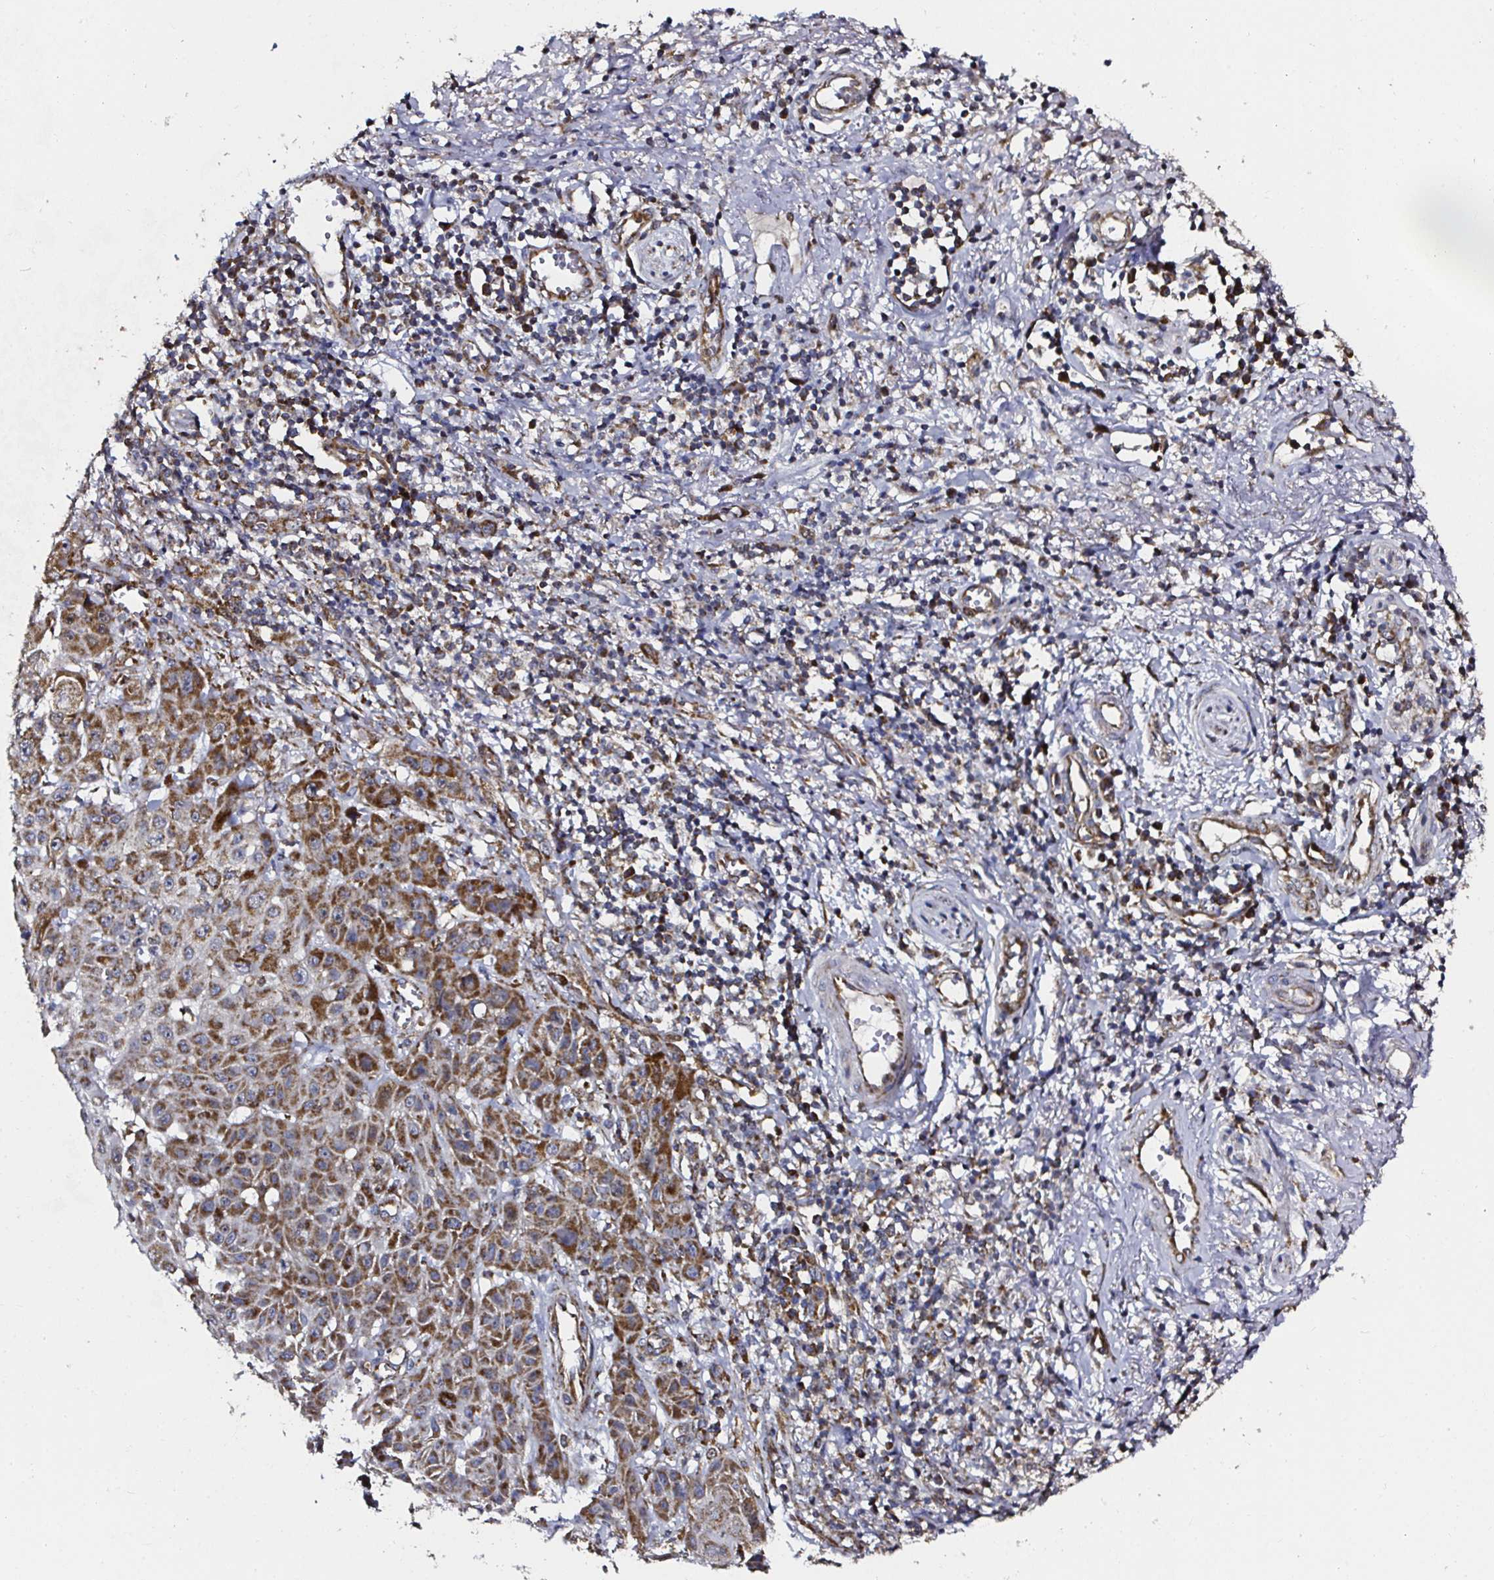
{"staining": {"intensity": "strong", "quantity": ">75%", "location": "cytoplasmic/membranous"}, "tissue": "skin cancer", "cell_type": "Tumor cells", "image_type": "cancer", "snomed": [{"axis": "morphology", "description": "Squamous cell carcinoma, NOS"}, {"axis": "topography", "description": "Skin"}, {"axis": "topography", "description": "Vulva"}], "caption": "Immunohistochemistry (IHC) micrograph of neoplastic tissue: skin squamous cell carcinoma stained using immunohistochemistry (IHC) demonstrates high levels of strong protein expression localized specifically in the cytoplasmic/membranous of tumor cells, appearing as a cytoplasmic/membranous brown color.", "gene": "ATAD3B", "patient": {"sex": "female", "age": 71}}